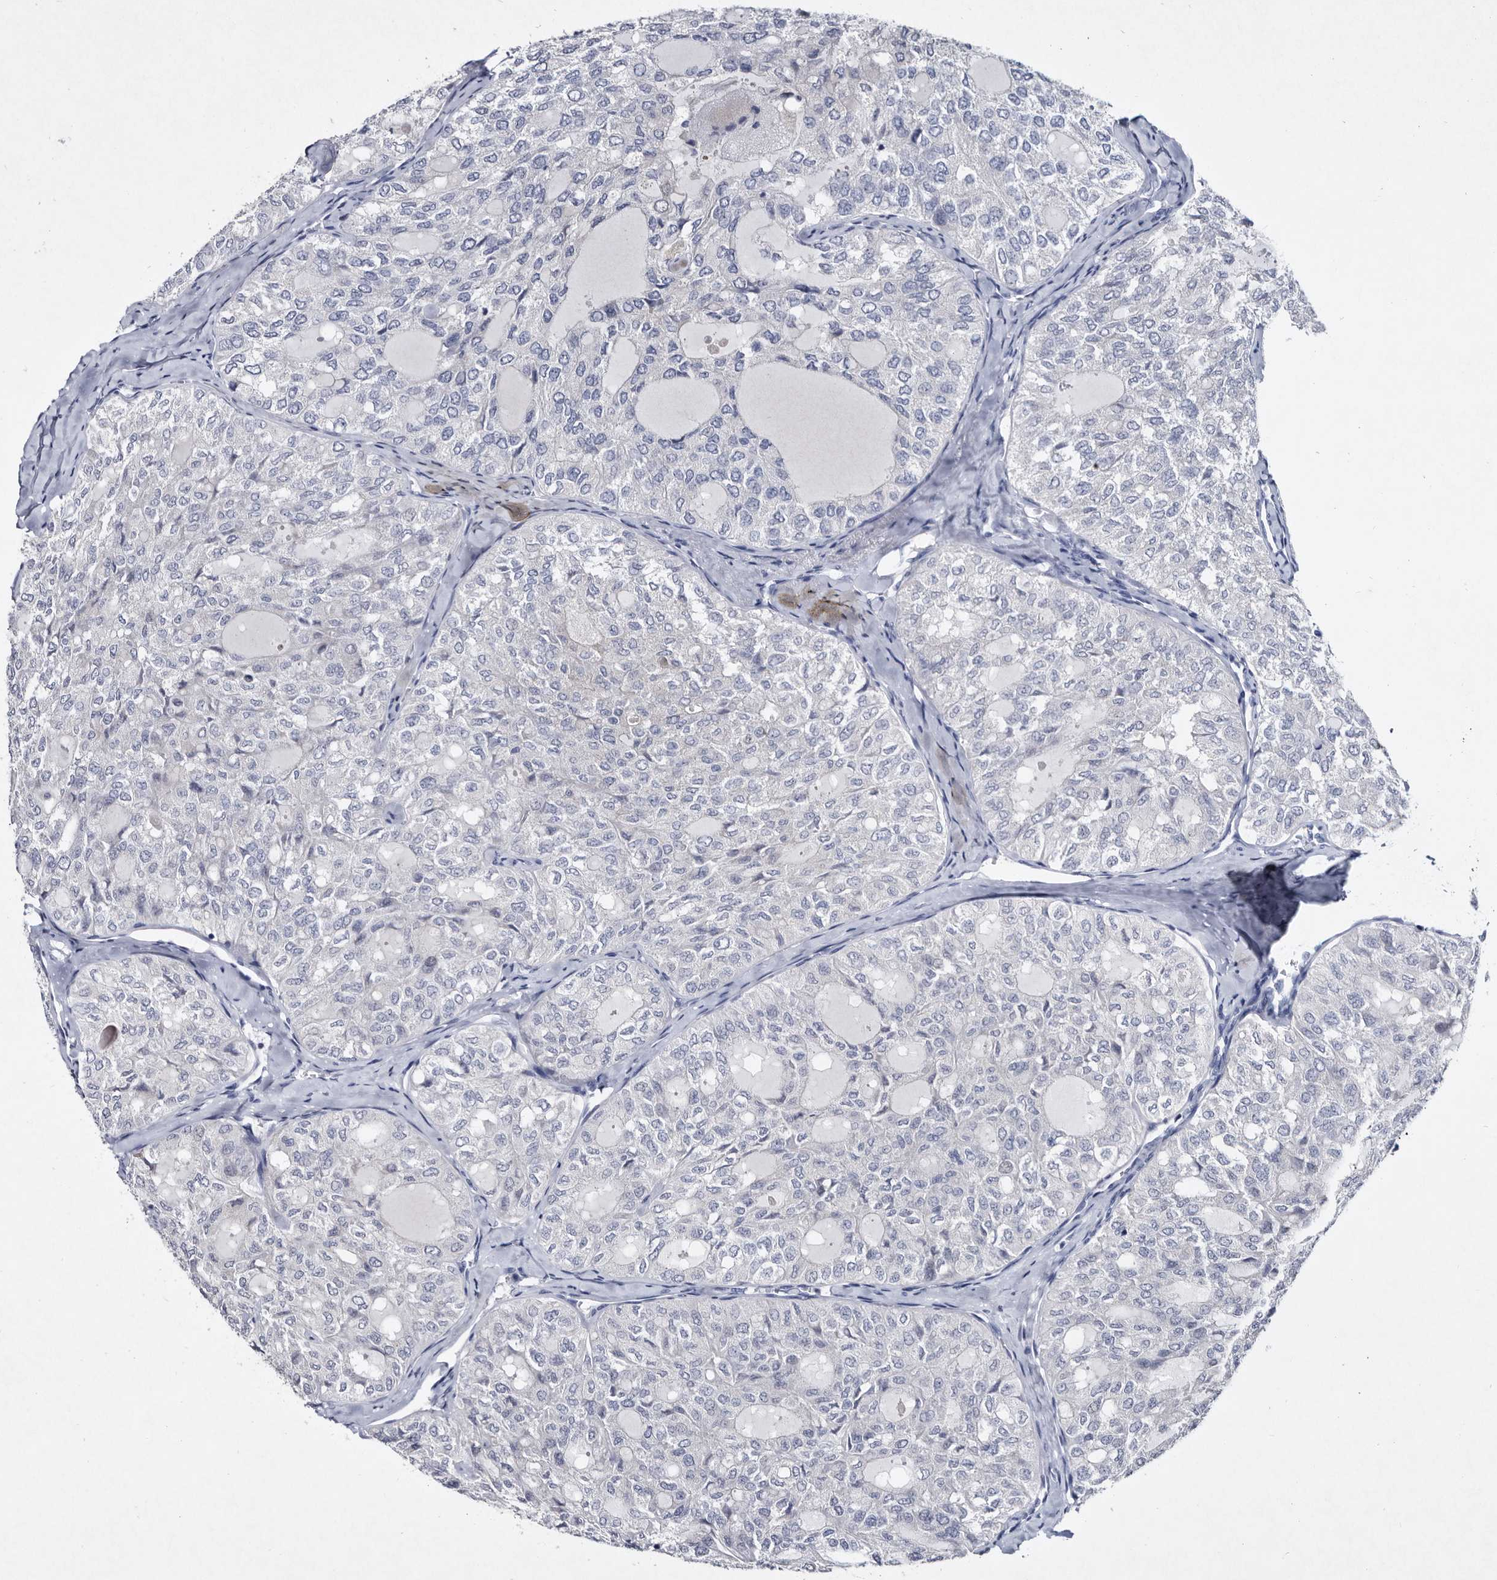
{"staining": {"intensity": "negative", "quantity": "none", "location": "none"}, "tissue": "thyroid cancer", "cell_type": "Tumor cells", "image_type": "cancer", "snomed": [{"axis": "morphology", "description": "Follicular adenoma carcinoma, NOS"}, {"axis": "topography", "description": "Thyroid gland"}], "caption": "Tumor cells are negative for brown protein staining in thyroid follicular adenoma carcinoma. (Brightfield microscopy of DAB immunohistochemistry (IHC) at high magnification).", "gene": "SERPINB8", "patient": {"sex": "male", "age": 75}}